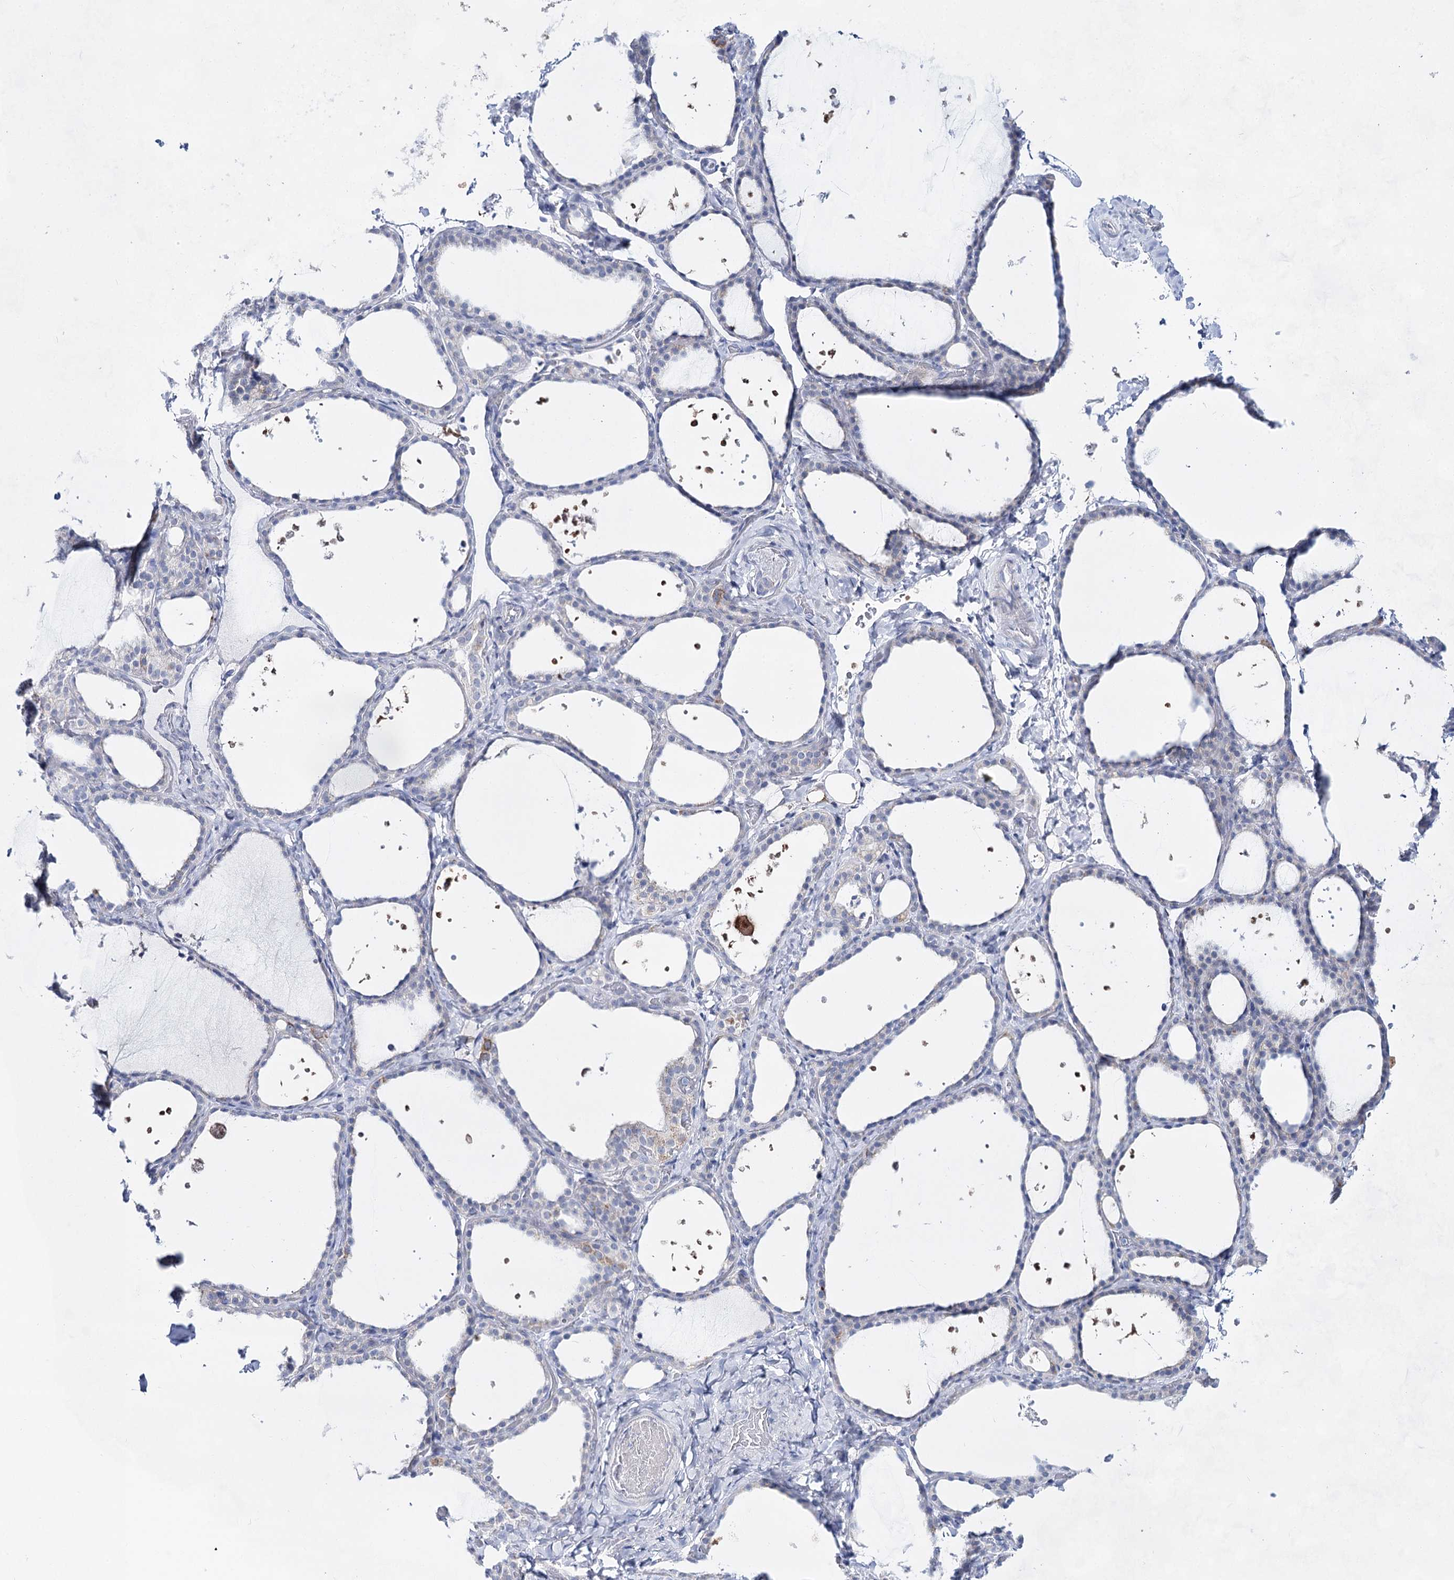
{"staining": {"intensity": "negative", "quantity": "none", "location": "none"}, "tissue": "thyroid gland", "cell_type": "Glandular cells", "image_type": "normal", "snomed": [{"axis": "morphology", "description": "Normal tissue, NOS"}, {"axis": "topography", "description": "Thyroid gland"}], "caption": "Immunohistochemistry of unremarkable human thyroid gland demonstrates no staining in glandular cells.", "gene": "BPHL", "patient": {"sex": "female", "age": 44}}